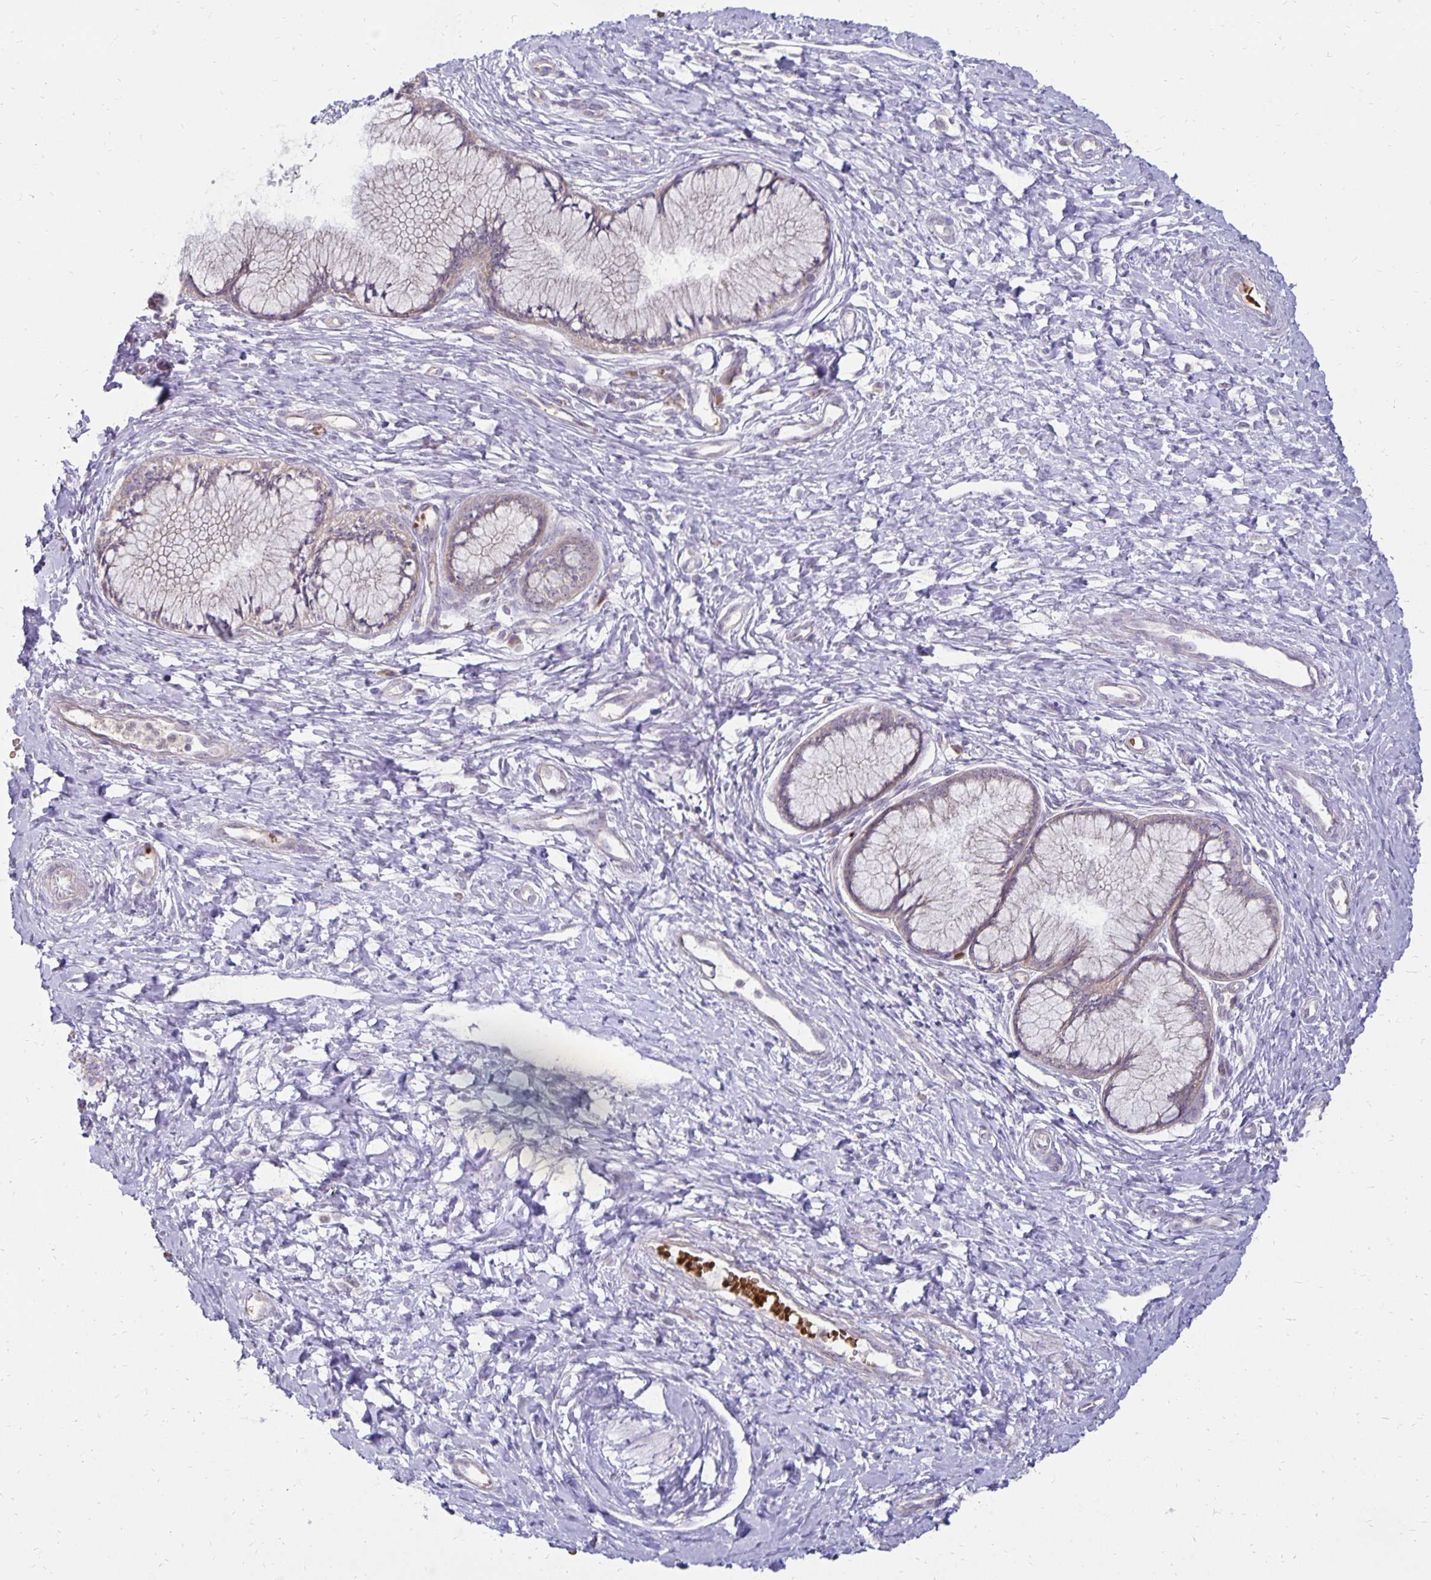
{"staining": {"intensity": "weak", "quantity": "25%-75%", "location": "cytoplasmic/membranous"}, "tissue": "cervix", "cell_type": "Glandular cells", "image_type": "normal", "snomed": [{"axis": "morphology", "description": "Normal tissue, NOS"}, {"axis": "topography", "description": "Cervix"}], "caption": "This micrograph exhibits immunohistochemistry staining of unremarkable human cervix, with low weak cytoplasmic/membranous expression in about 25%-75% of glandular cells.", "gene": "FN3K", "patient": {"sex": "female", "age": 37}}